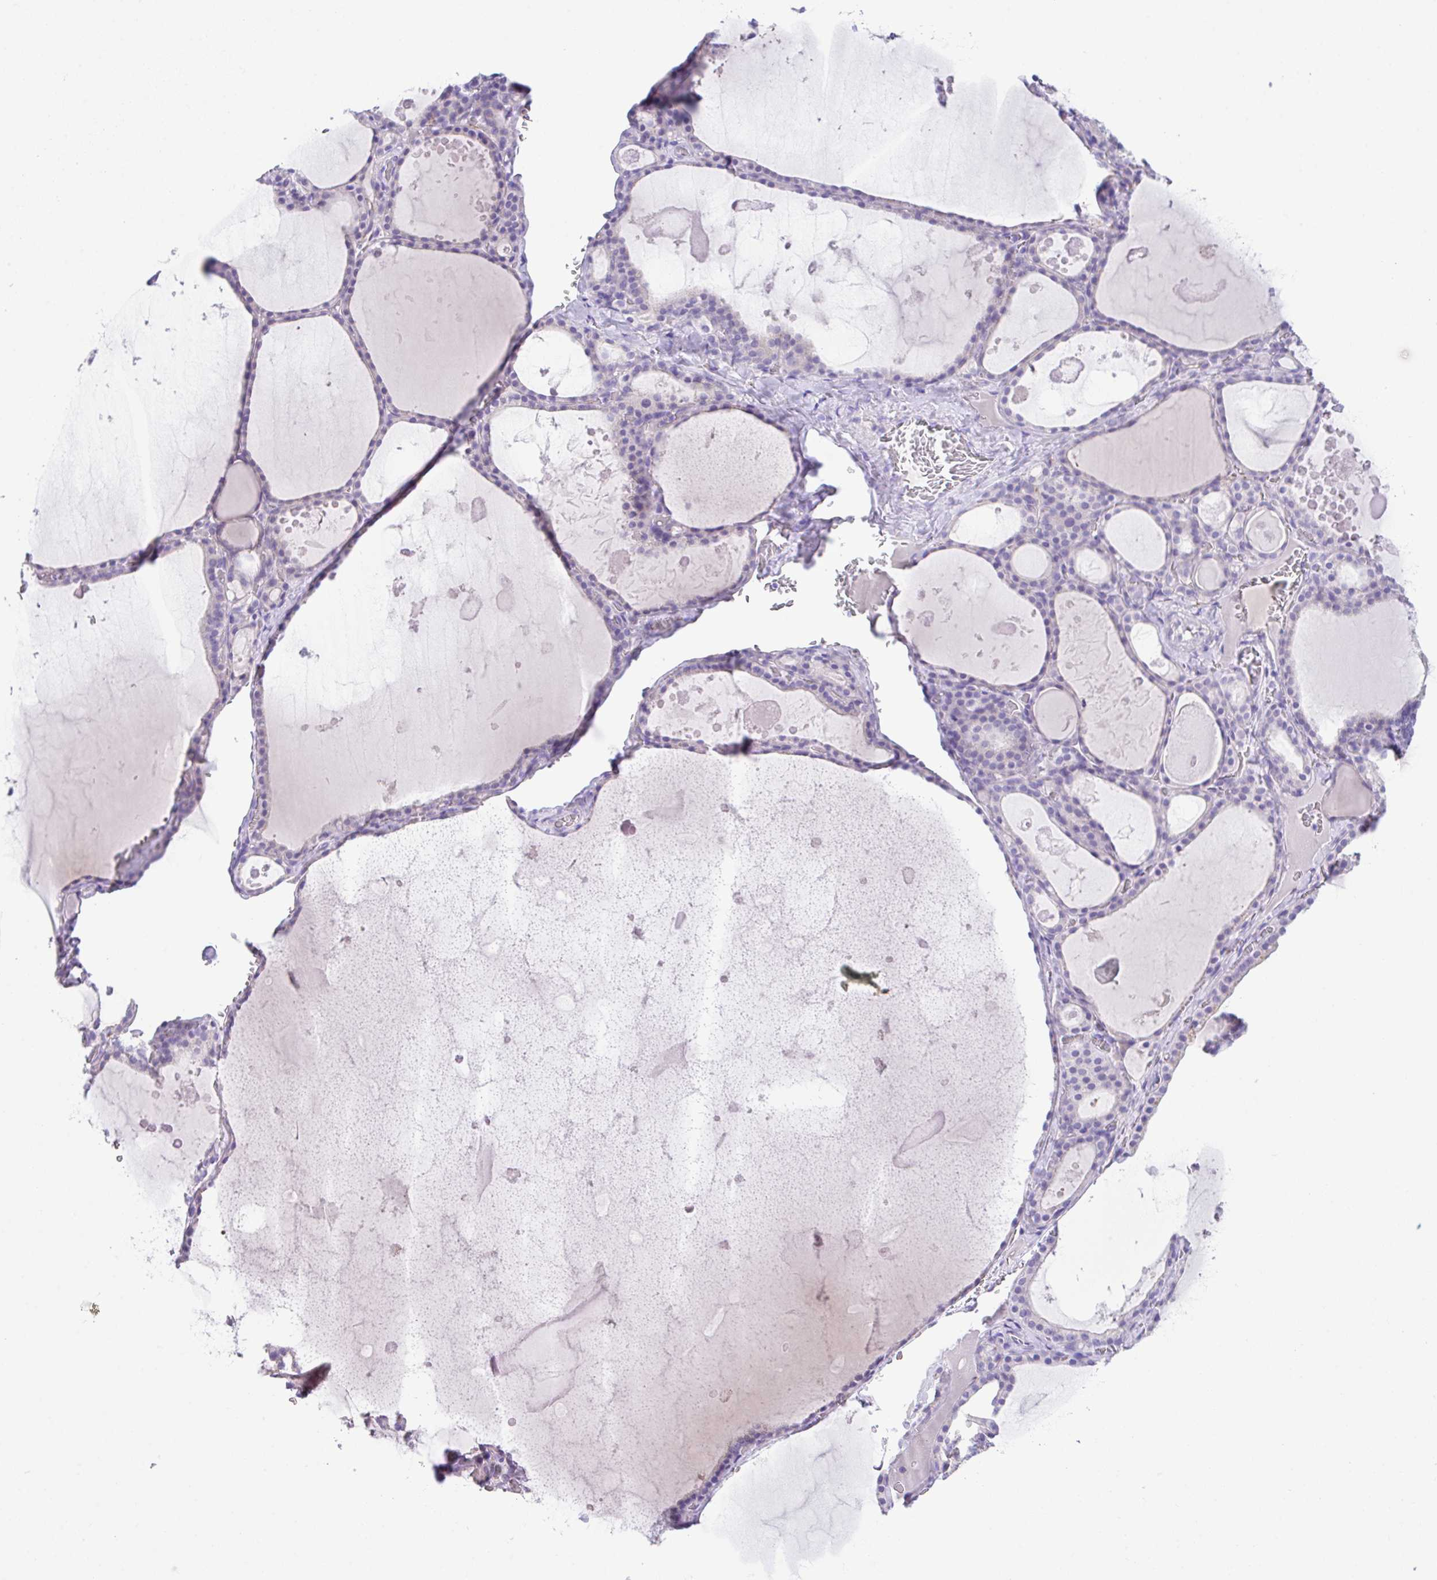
{"staining": {"intensity": "negative", "quantity": "none", "location": "none"}, "tissue": "thyroid gland", "cell_type": "Glandular cells", "image_type": "normal", "snomed": [{"axis": "morphology", "description": "Normal tissue, NOS"}, {"axis": "topography", "description": "Thyroid gland"}], "caption": "Immunohistochemical staining of normal human thyroid gland shows no significant positivity in glandular cells. The staining was performed using DAB (3,3'-diaminobenzidine) to visualize the protein expression in brown, while the nuclei were stained in blue with hematoxylin (Magnification: 20x).", "gene": "HACD4", "patient": {"sex": "male", "age": 56}}